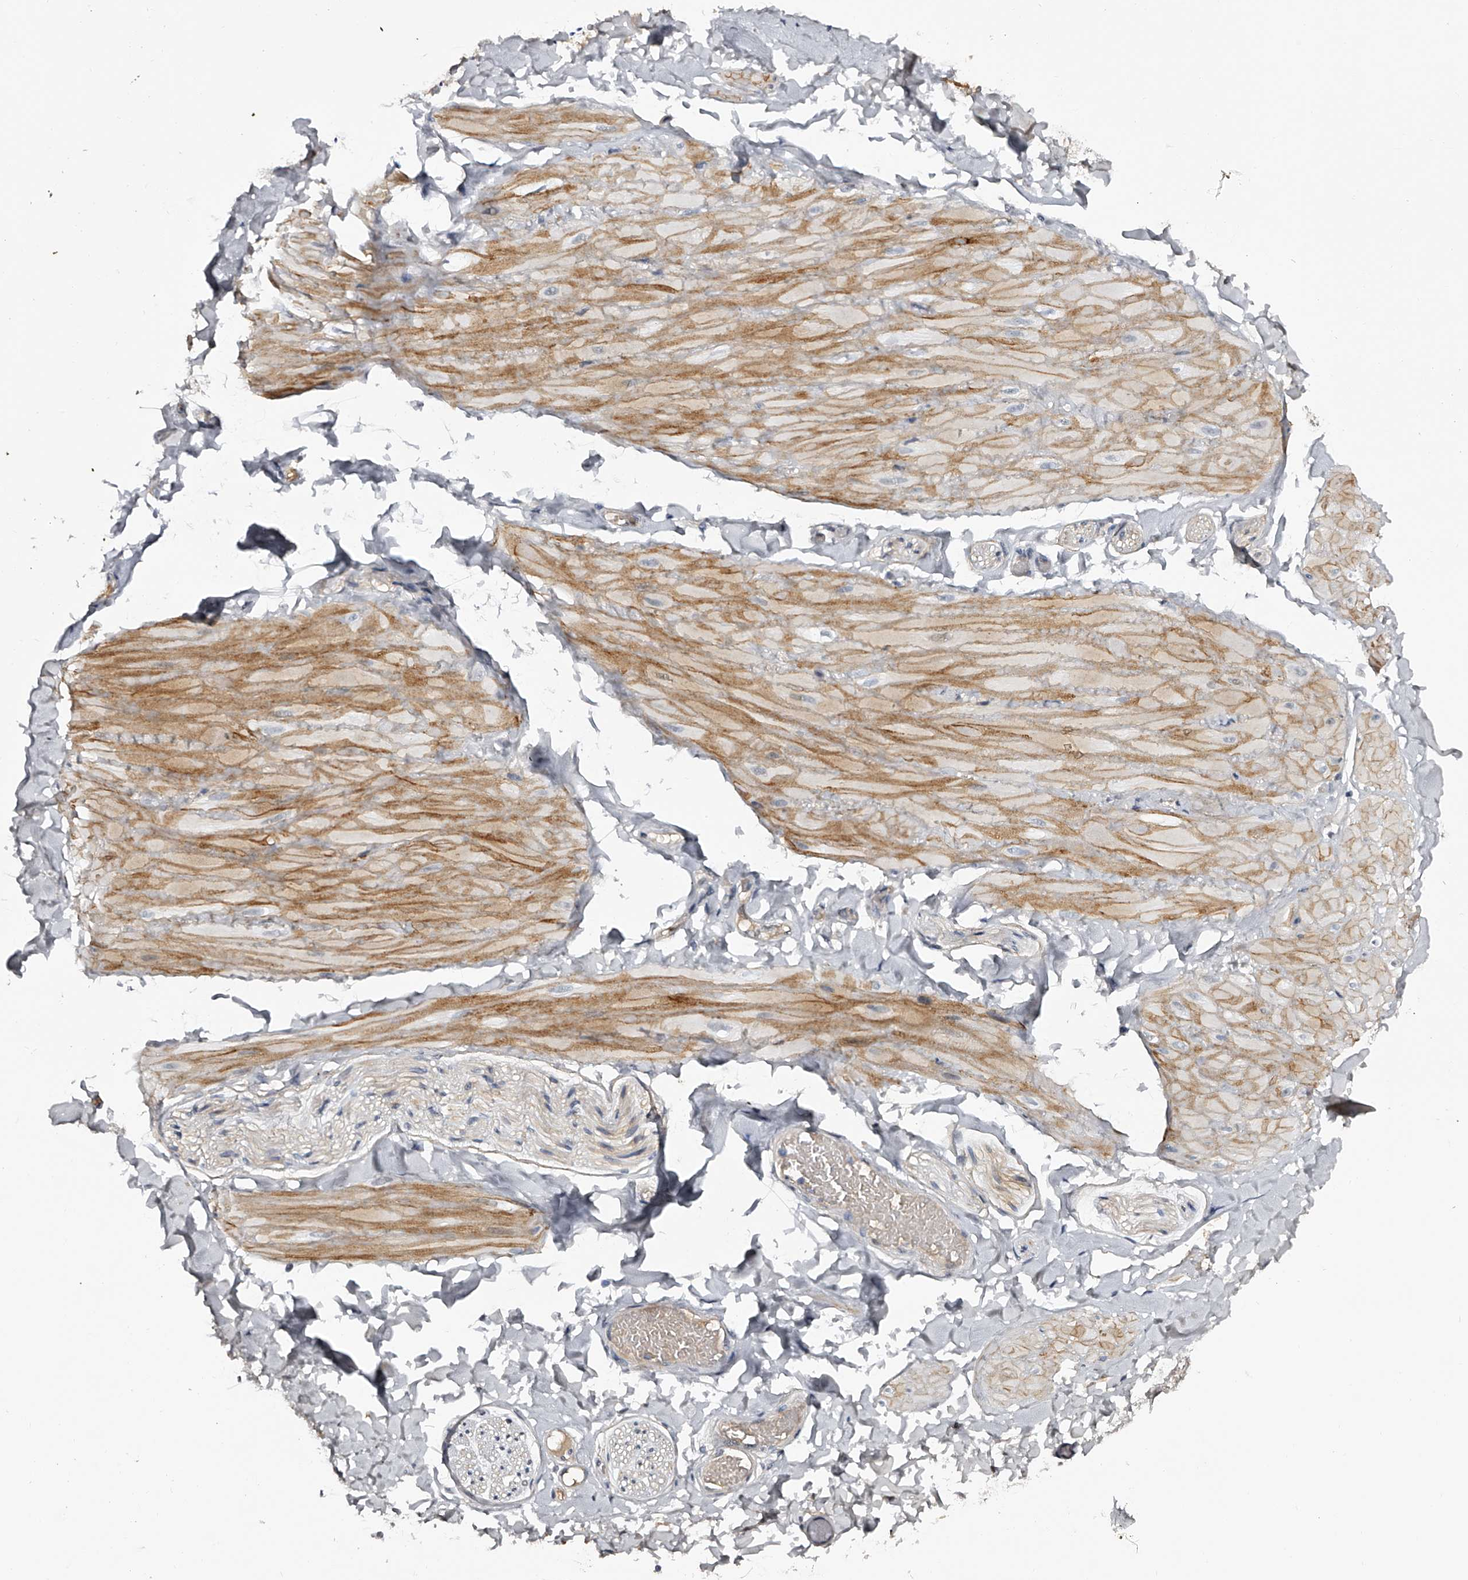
{"staining": {"intensity": "negative", "quantity": "none", "location": "none"}, "tissue": "adipose tissue", "cell_type": "Adipocytes", "image_type": "normal", "snomed": [{"axis": "morphology", "description": "Normal tissue, NOS"}, {"axis": "topography", "description": "Adipose tissue"}, {"axis": "topography", "description": "Vascular tissue"}, {"axis": "topography", "description": "Peripheral nerve tissue"}], "caption": "Protein analysis of unremarkable adipose tissue displays no significant positivity in adipocytes.", "gene": "MDN1", "patient": {"sex": "male", "age": 25}}